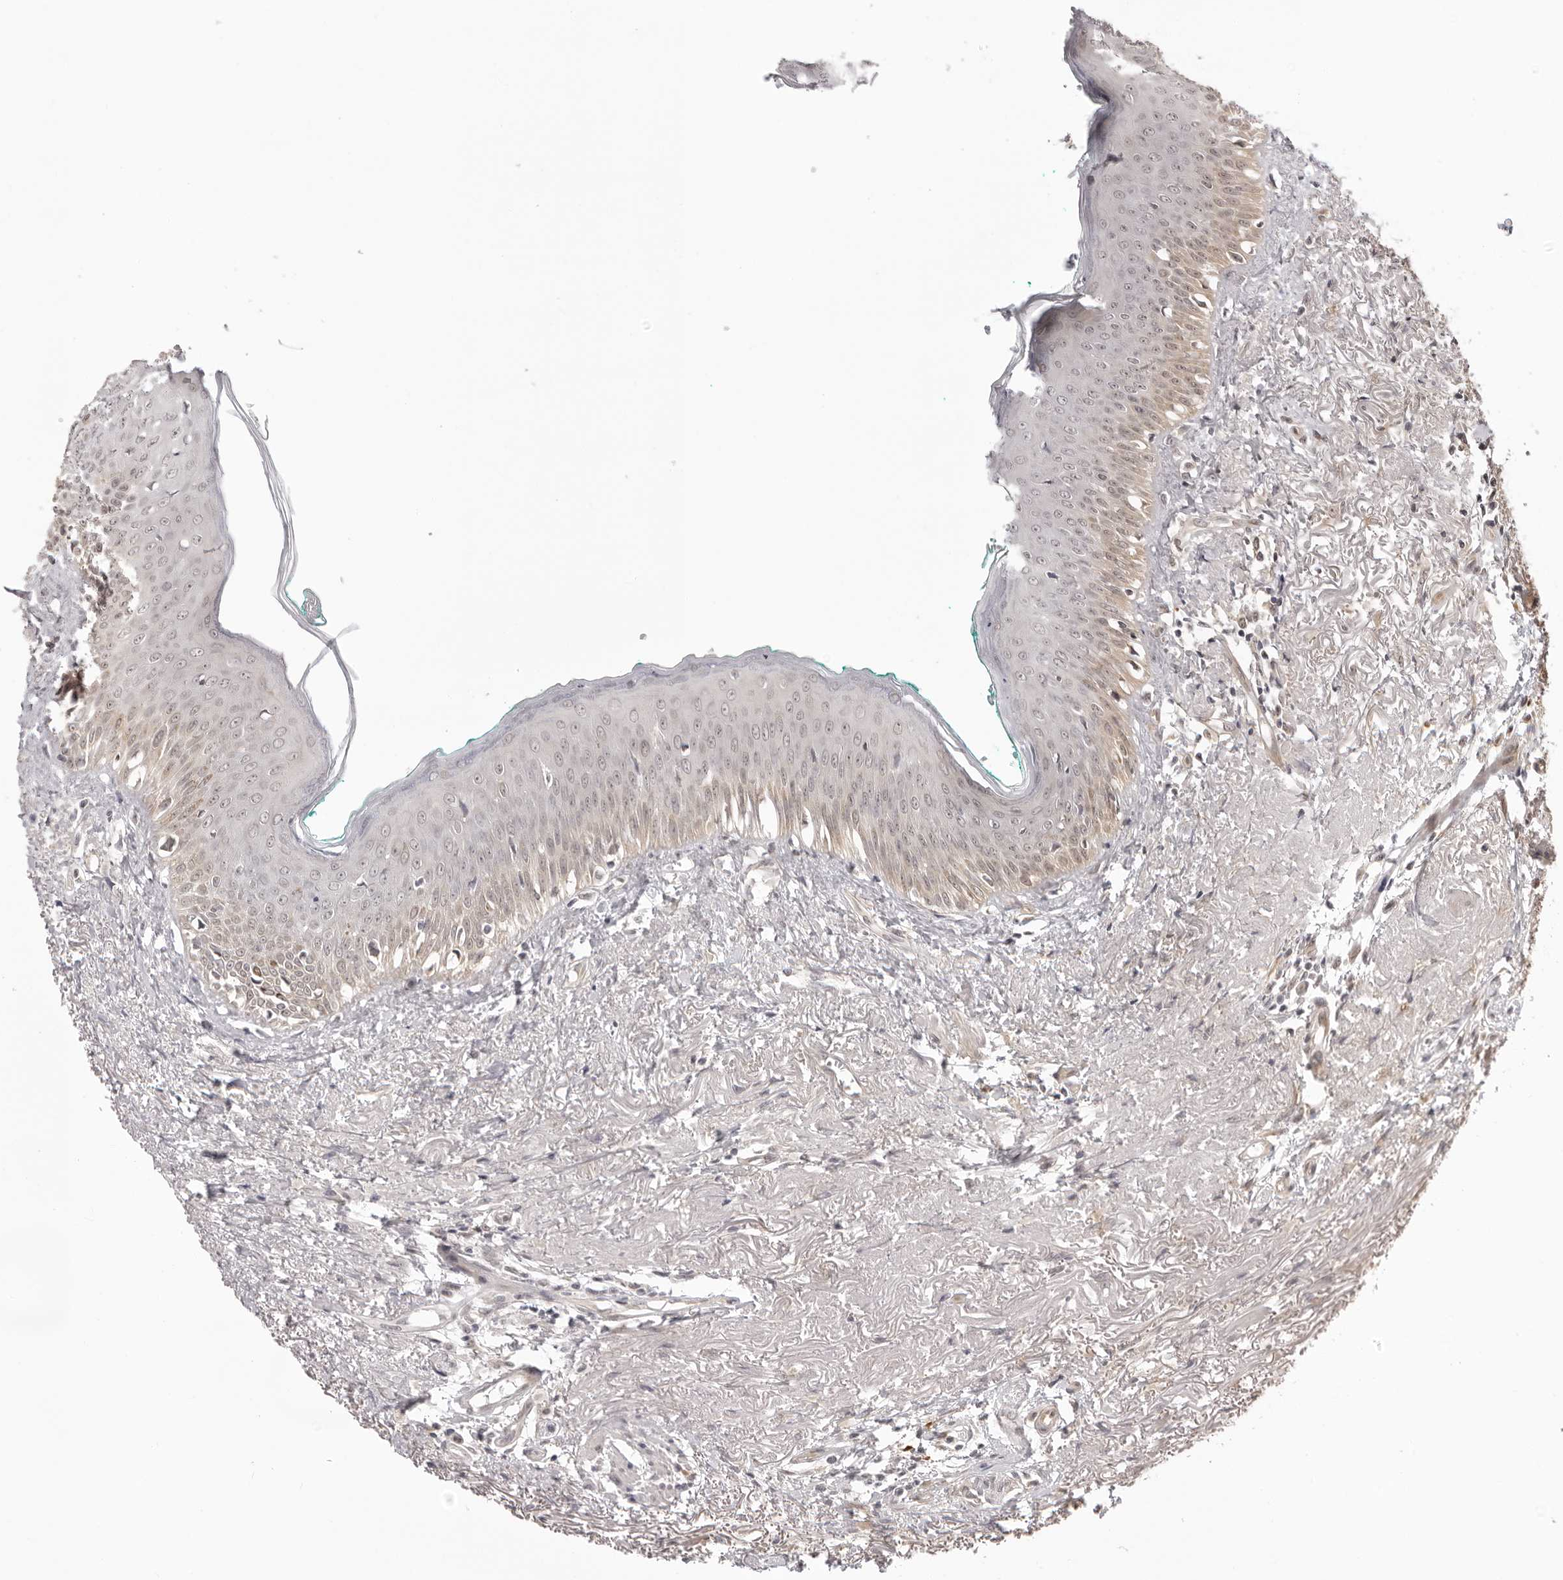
{"staining": {"intensity": "moderate", "quantity": ">75%", "location": "cytoplasmic/membranous,nuclear"}, "tissue": "oral mucosa", "cell_type": "Squamous epithelial cells", "image_type": "normal", "snomed": [{"axis": "morphology", "description": "Normal tissue, NOS"}, {"axis": "topography", "description": "Oral tissue"}], "caption": "The photomicrograph shows staining of unremarkable oral mucosa, revealing moderate cytoplasmic/membranous,nuclear protein positivity (brown color) within squamous epithelial cells.", "gene": "ZC3H11A", "patient": {"sex": "female", "age": 70}}